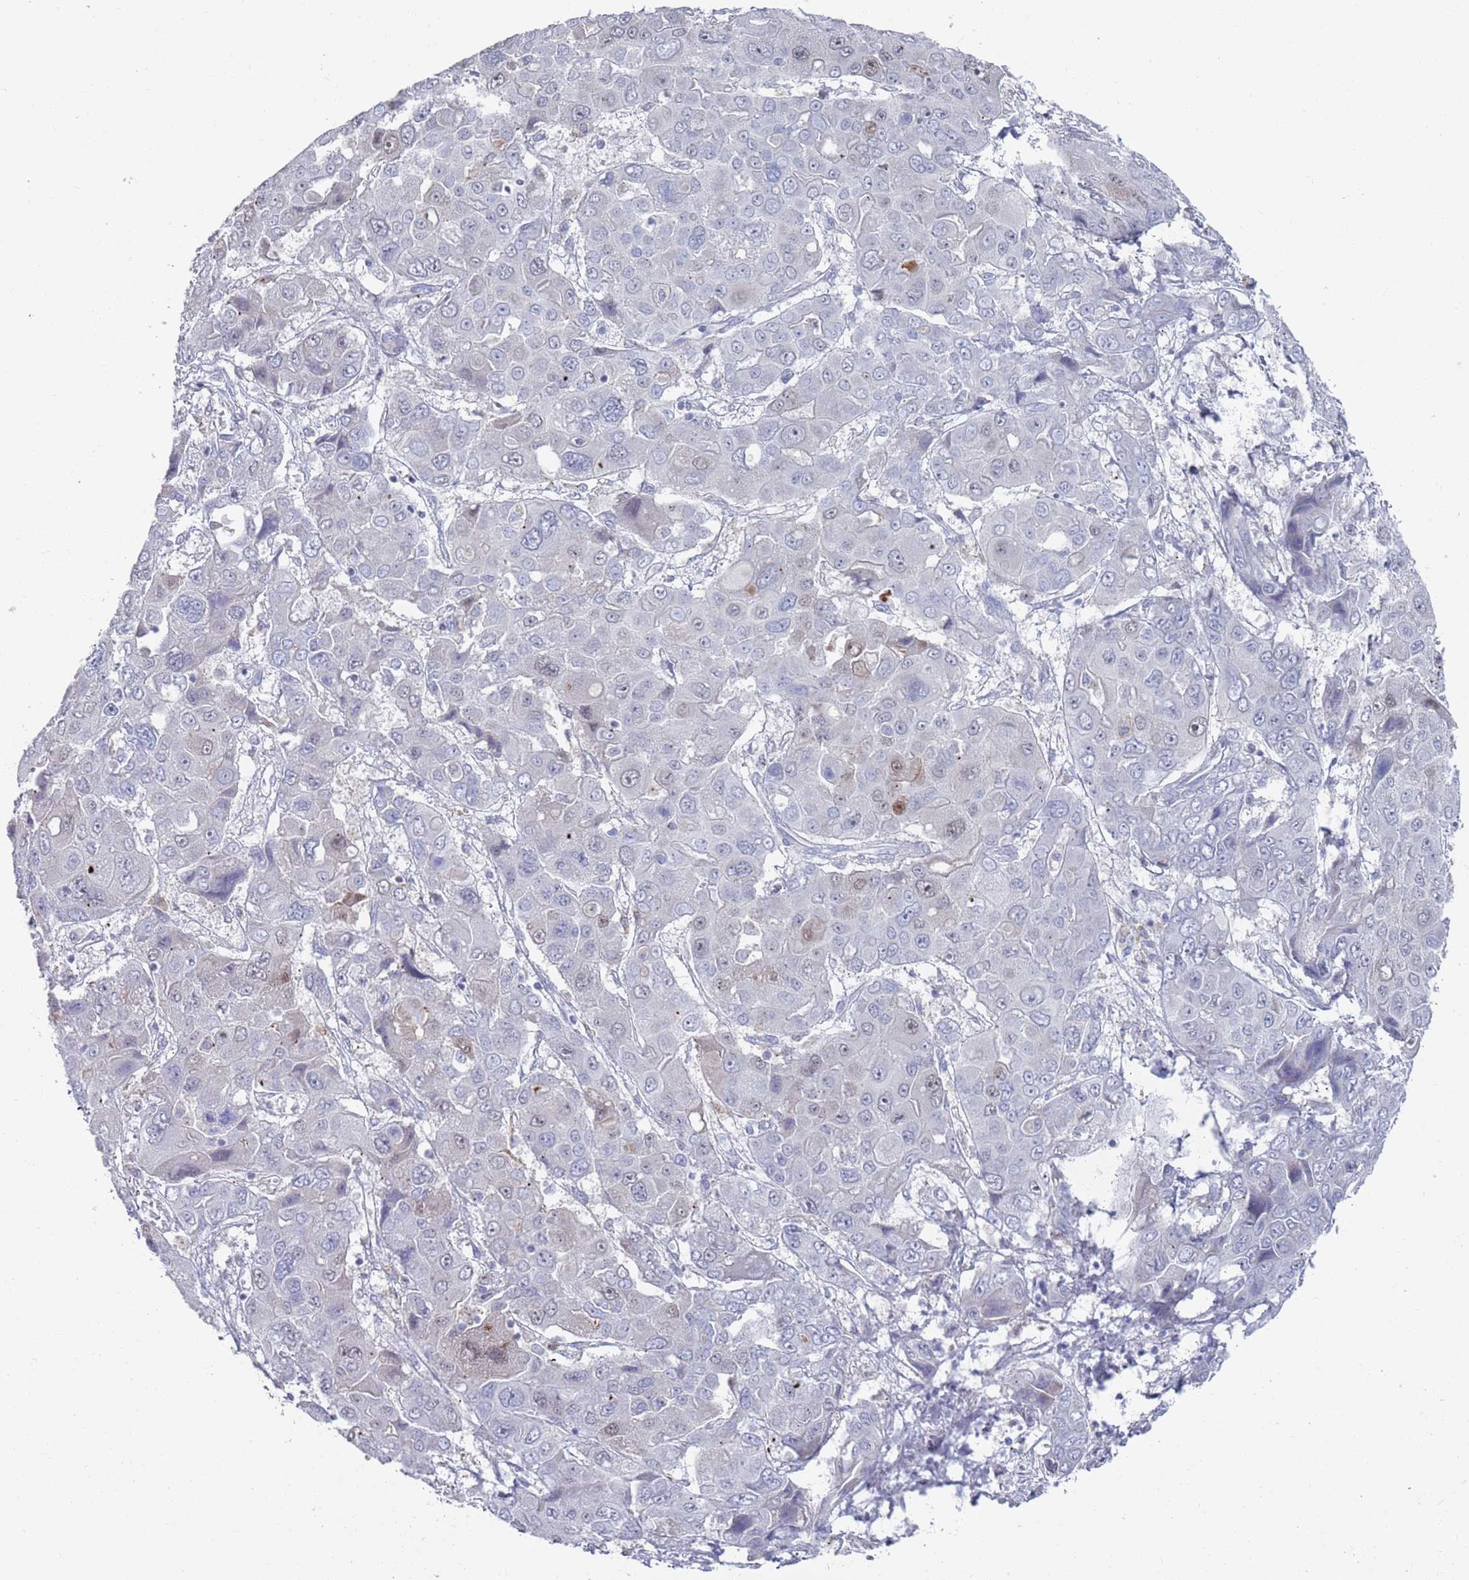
{"staining": {"intensity": "weak", "quantity": "<25%", "location": "nuclear"}, "tissue": "liver cancer", "cell_type": "Tumor cells", "image_type": "cancer", "snomed": [{"axis": "morphology", "description": "Cholangiocarcinoma"}, {"axis": "topography", "description": "Liver"}], "caption": "Immunohistochemical staining of liver cholangiocarcinoma demonstrates no significant expression in tumor cells.", "gene": "MAT1A", "patient": {"sex": "male", "age": 67}}